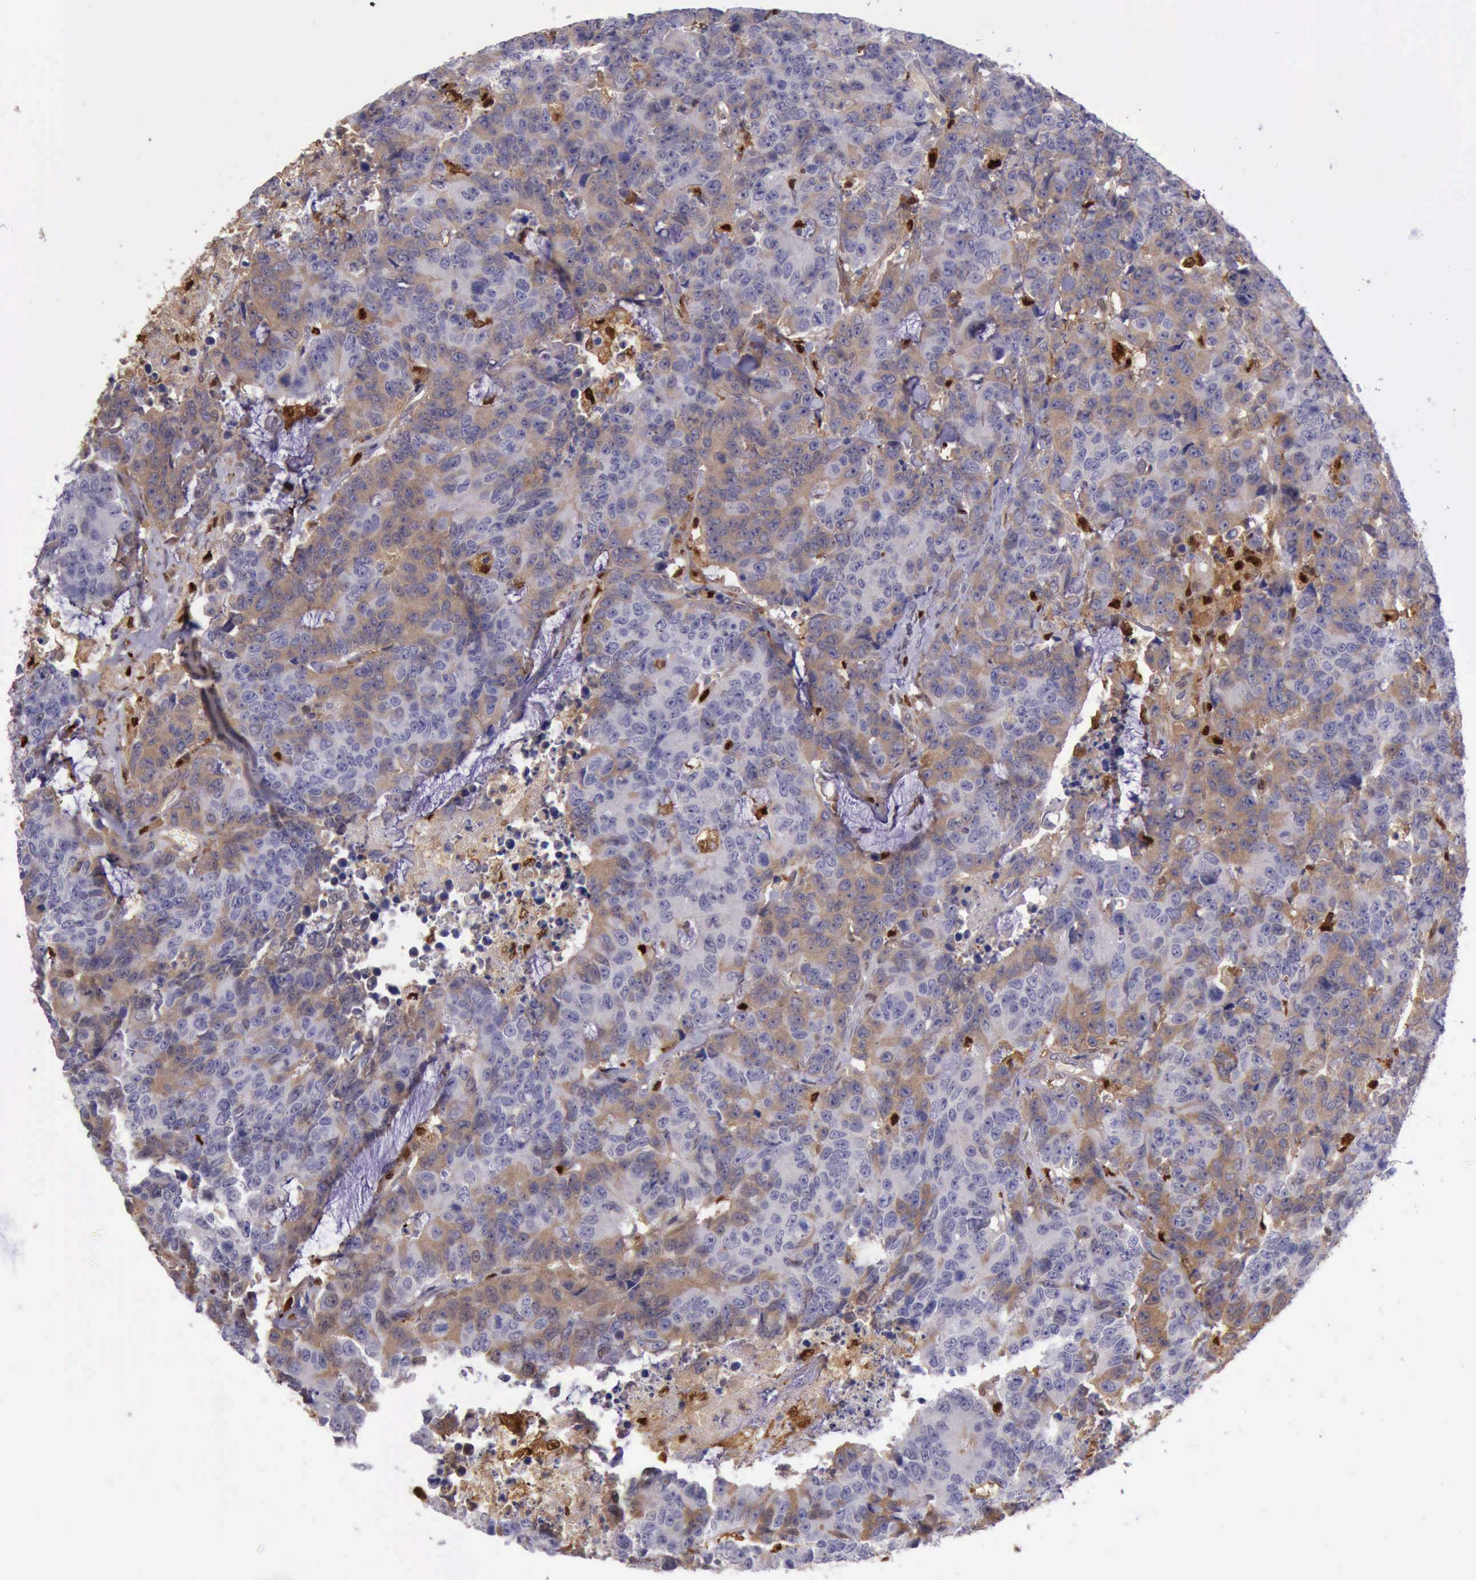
{"staining": {"intensity": "moderate", "quantity": "<25%", "location": "cytoplasmic/membranous,nuclear"}, "tissue": "colorectal cancer", "cell_type": "Tumor cells", "image_type": "cancer", "snomed": [{"axis": "morphology", "description": "Adenocarcinoma, NOS"}, {"axis": "topography", "description": "Colon"}], "caption": "Protein staining of colorectal adenocarcinoma tissue demonstrates moderate cytoplasmic/membranous and nuclear positivity in about <25% of tumor cells. (brown staining indicates protein expression, while blue staining denotes nuclei).", "gene": "TYMP", "patient": {"sex": "female", "age": 86}}